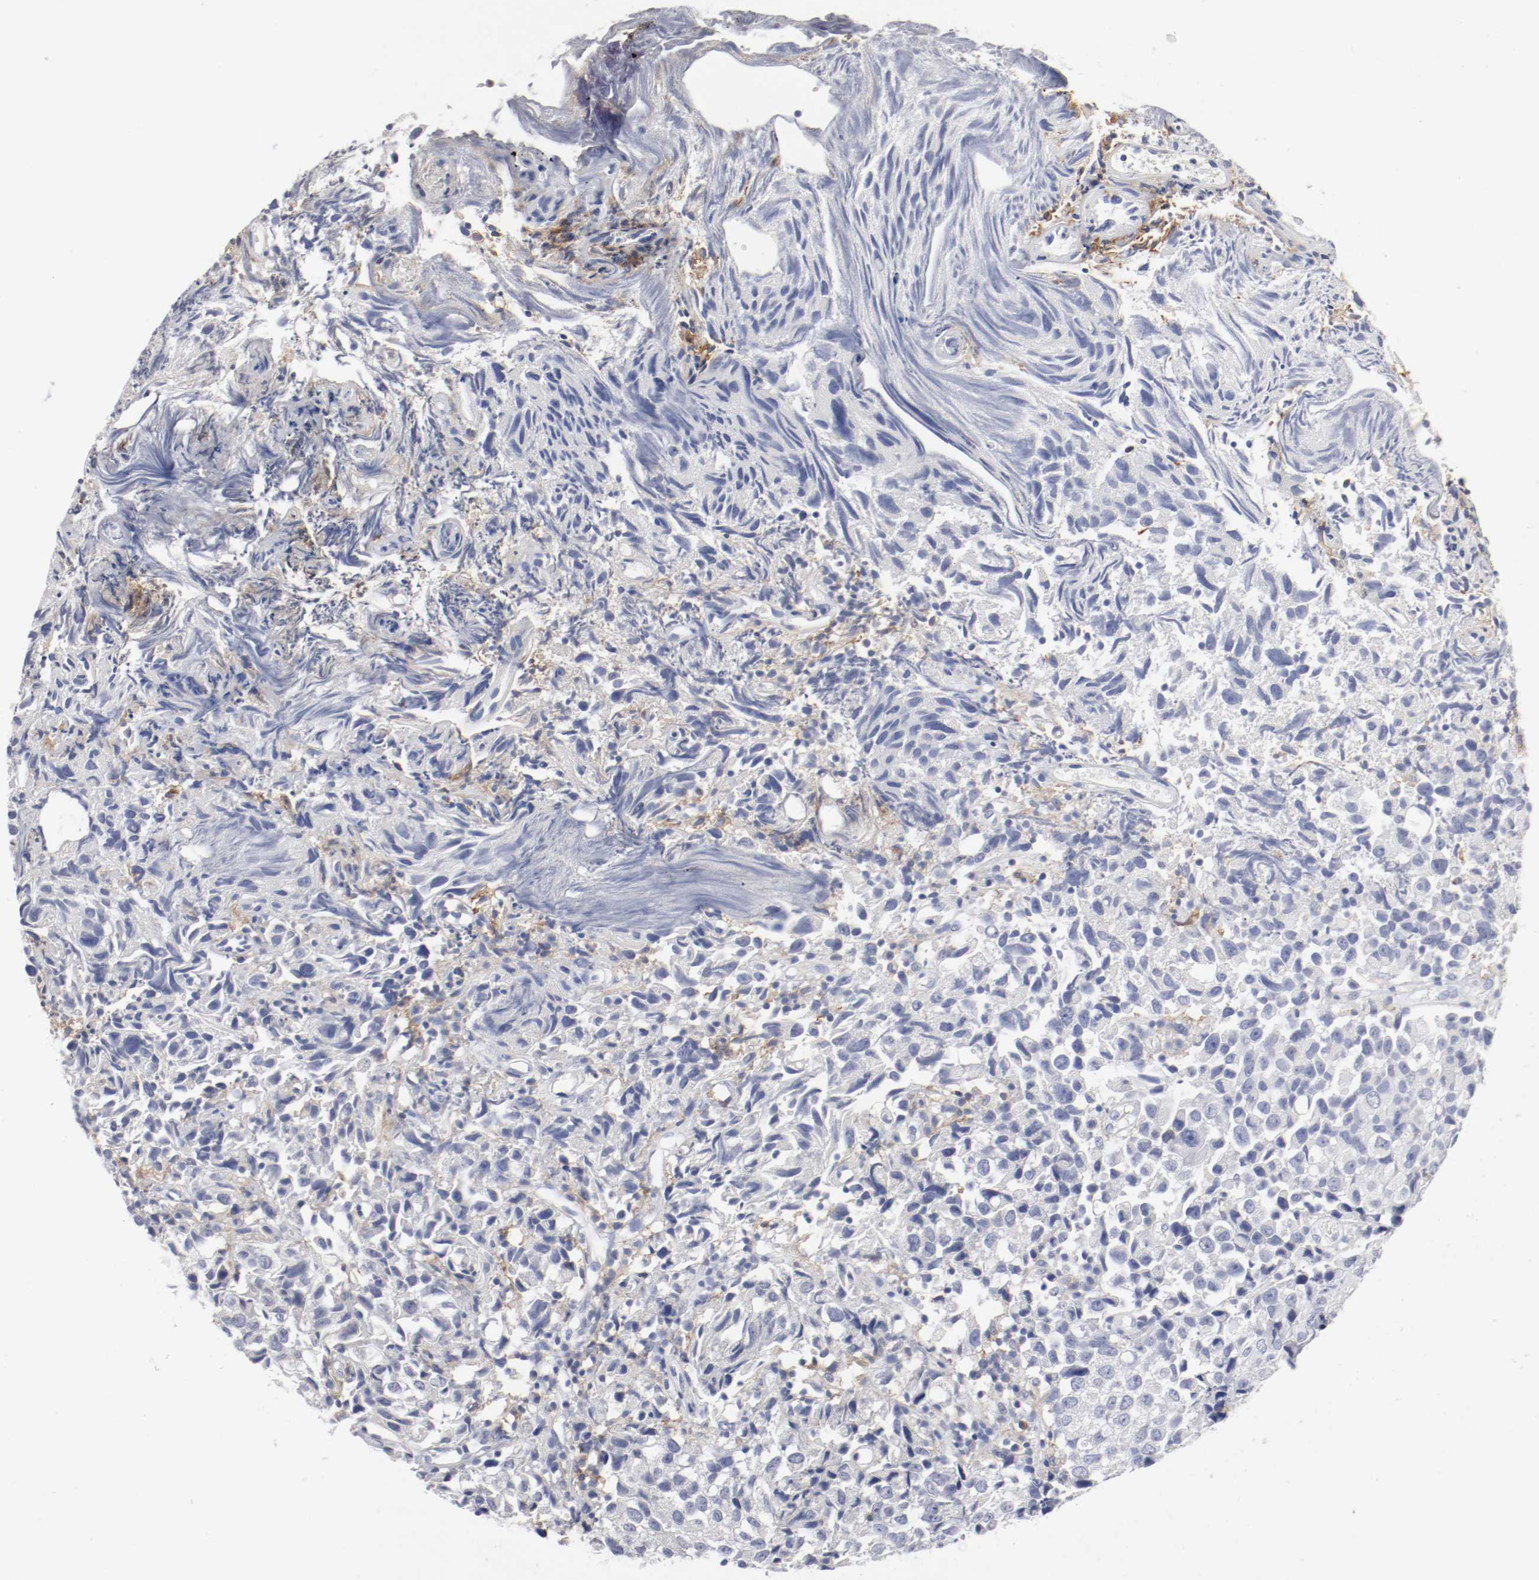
{"staining": {"intensity": "moderate", "quantity": "<25%", "location": "cytoplasmic/membranous"}, "tissue": "urothelial cancer", "cell_type": "Tumor cells", "image_type": "cancer", "snomed": [{"axis": "morphology", "description": "Urothelial carcinoma, High grade"}, {"axis": "topography", "description": "Urinary bladder"}], "caption": "Immunohistochemical staining of urothelial cancer reveals moderate cytoplasmic/membranous protein staining in approximately <25% of tumor cells. The staining is performed using DAB brown chromogen to label protein expression. The nuclei are counter-stained blue using hematoxylin.", "gene": "ITGAX", "patient": {"sex": "female", "age": 75}}